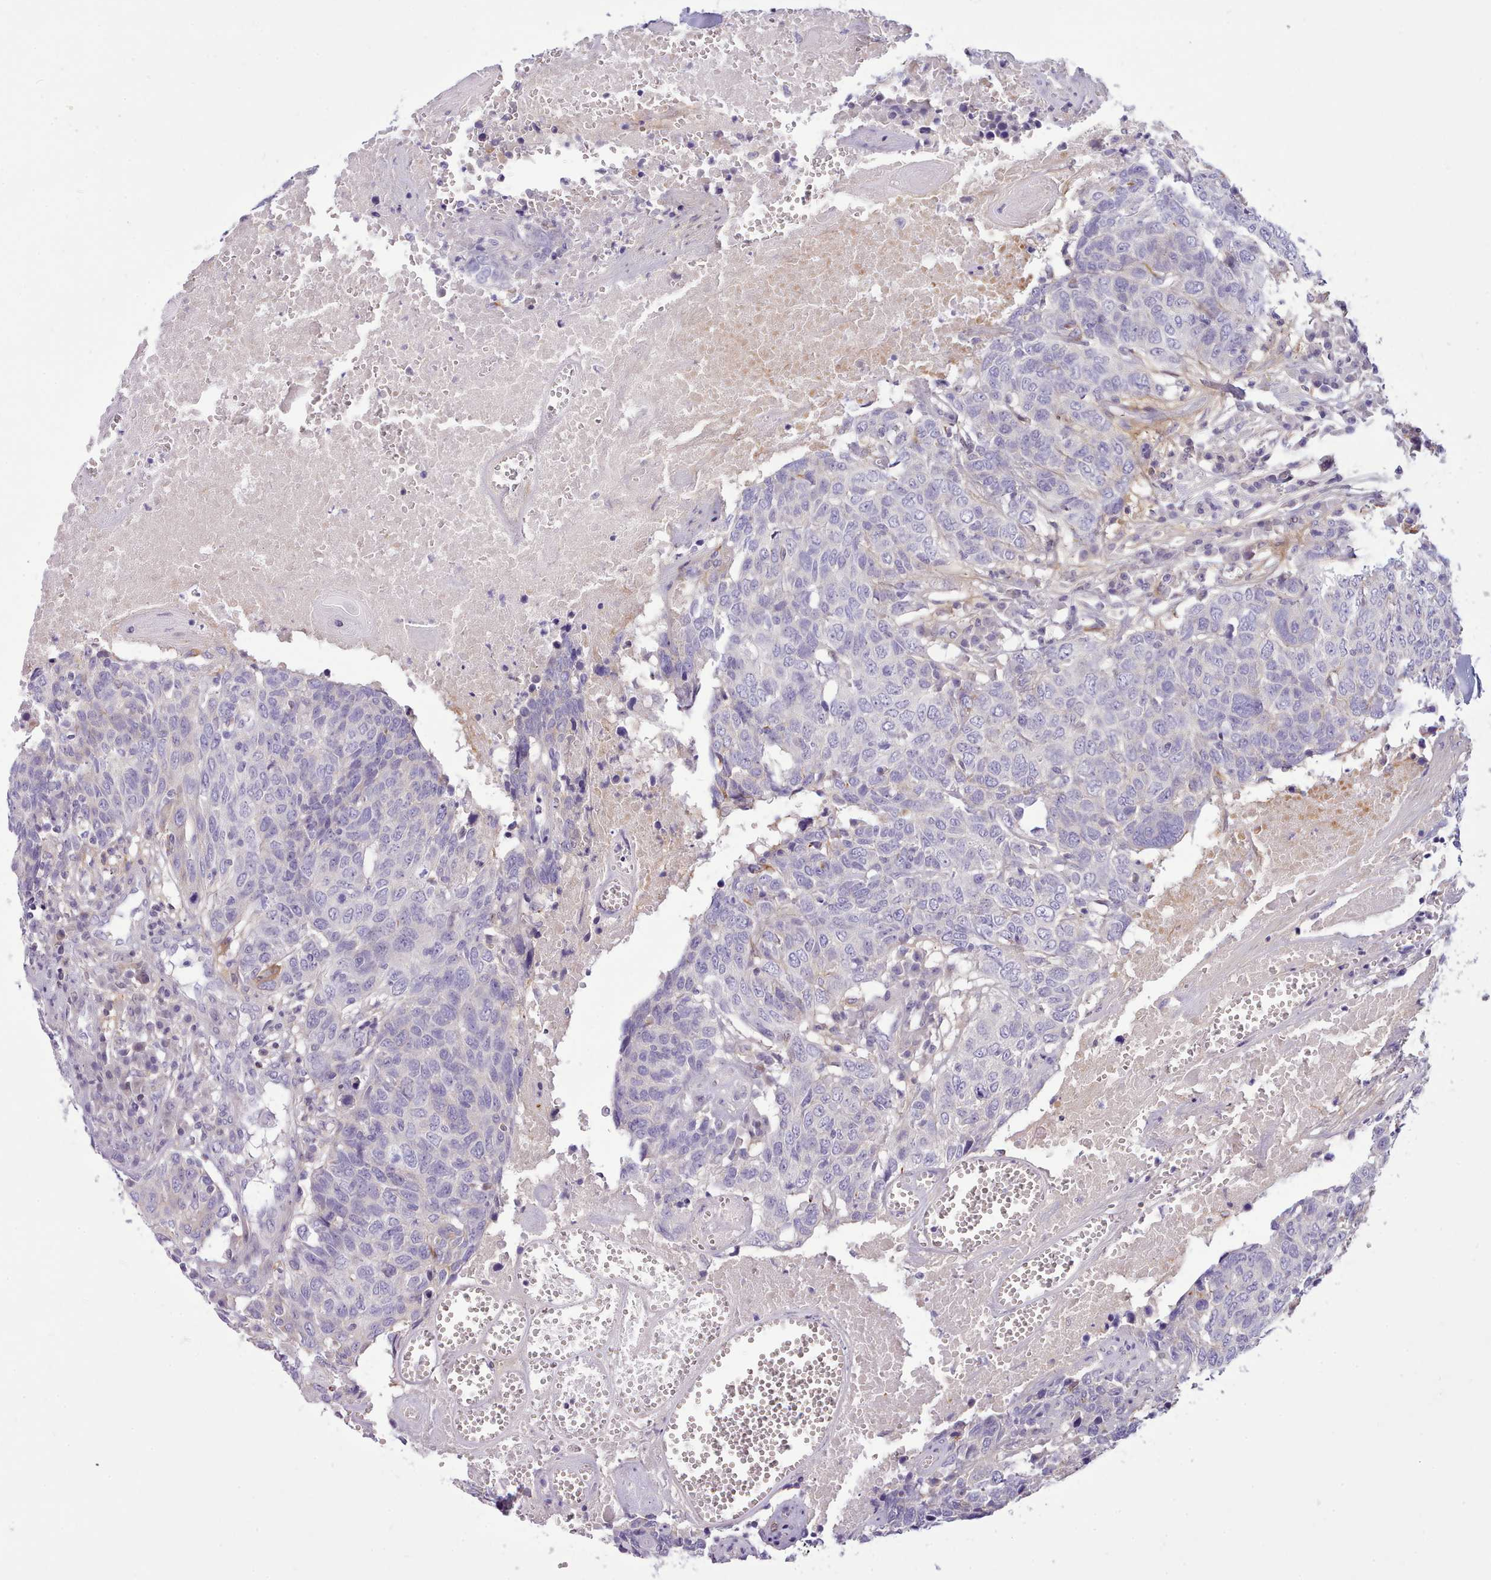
{"staining": {"intensity": "negative", "quantity": "none", "location": "none"}, "tissue": "head and neck cancer", "cell_type": "Tumor cells", "image_type": "cancer", "snomed": [{"axis": "morphology", "description": "Squamous cell carcinoma, NOS"}, {"axis": "topography", "description": "Head-Neck"}], "caption": "This is an IHC histopathology image of head and neck cancer. There is no staining in tumor cells.", "gene": "CYP2A13", "patient": {"sex": "male", "age": 66}}